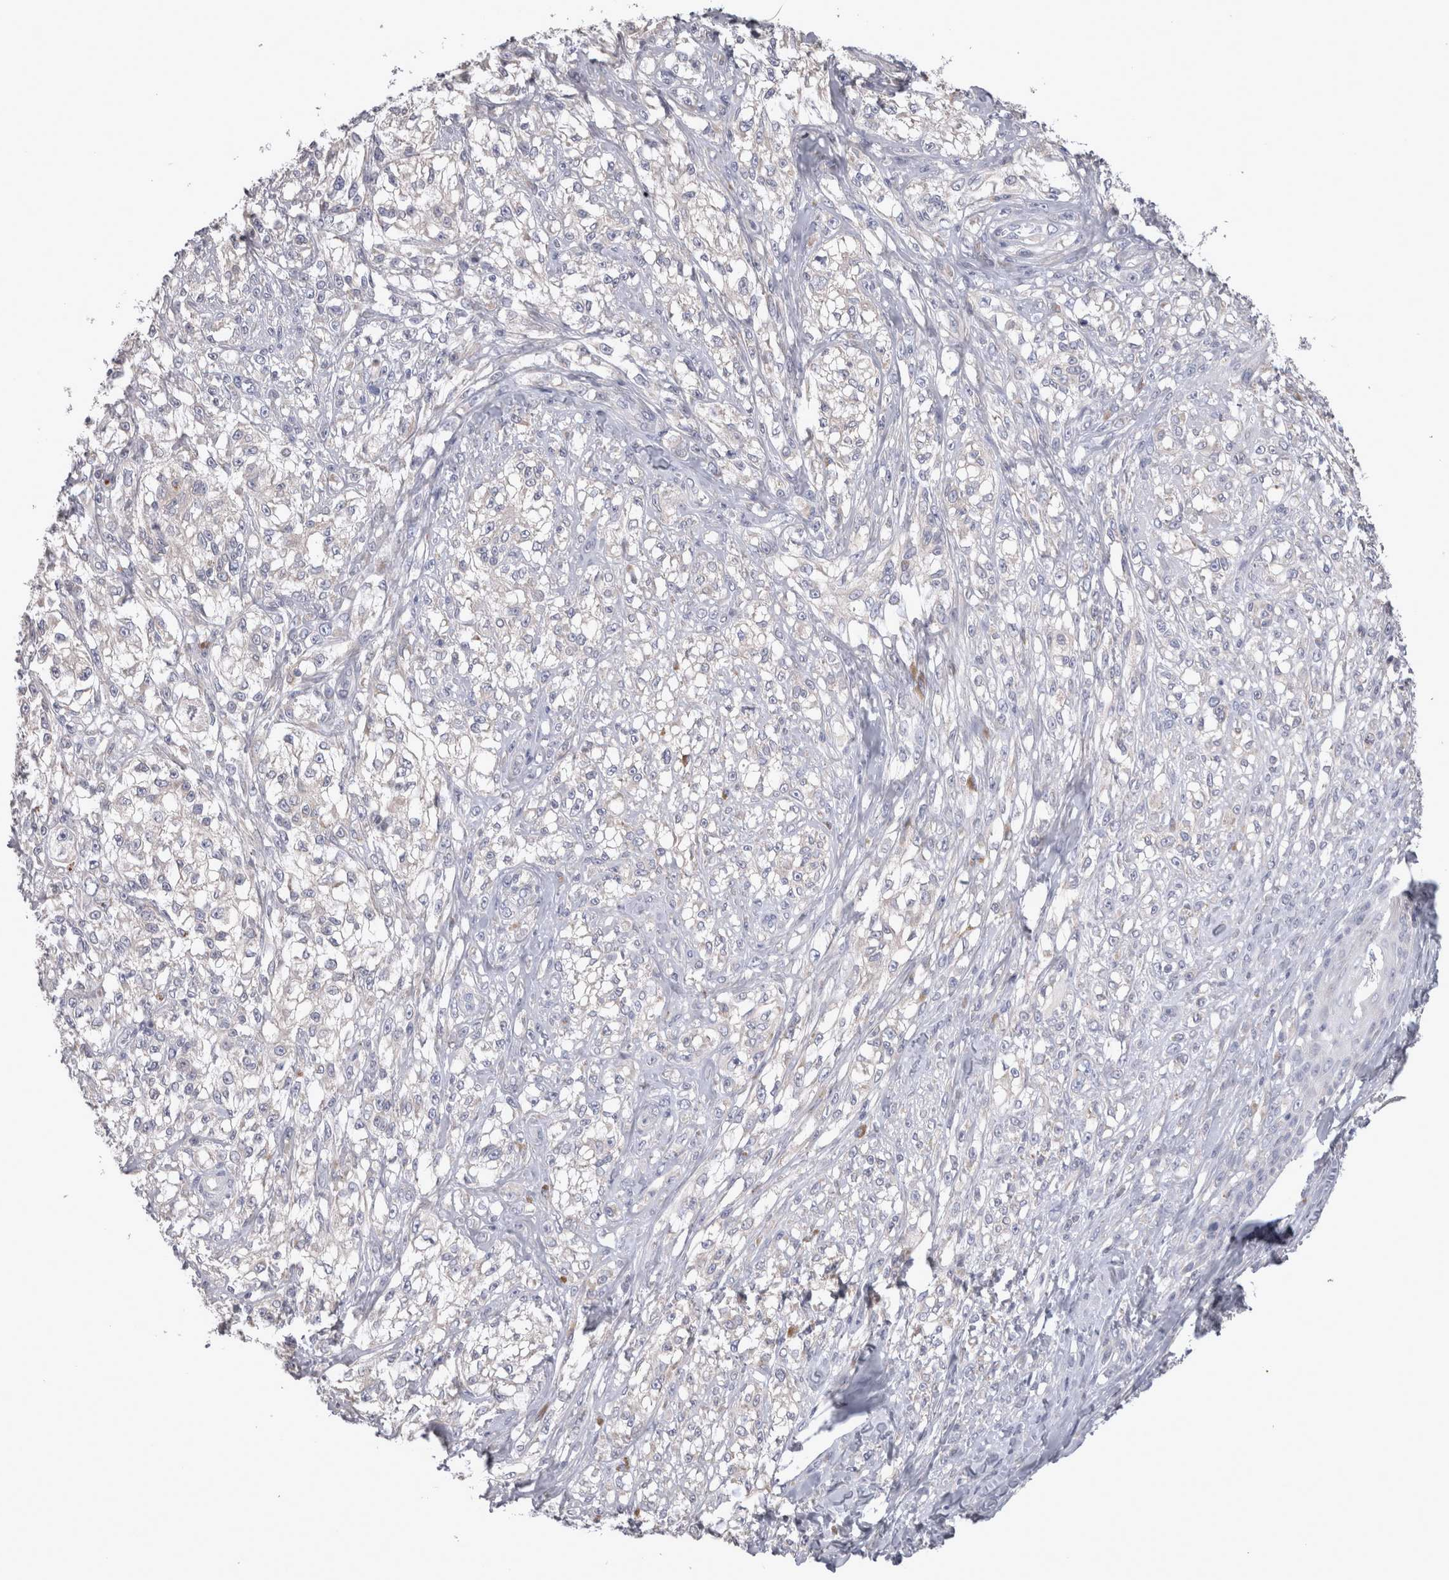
{"staining": {"intensity": "negative", "quantity": "none", "location": "none"}, "tissue": "melanoma", "cell_type": "Tumor cells", "image_type": "cancer", "snomed": [{"axis": "morphology", "description": "Malignant melanoma, NOS"}, {"axis": "topography", "description": "Skin of head"}], "caption": "Immunohistochemistry image of human malignant melanoma stained for a protein (brown), which exhibits no staining in tumor cells.", "gene": "LRRC40", "patient": {"sex": "male", "age": 83}}